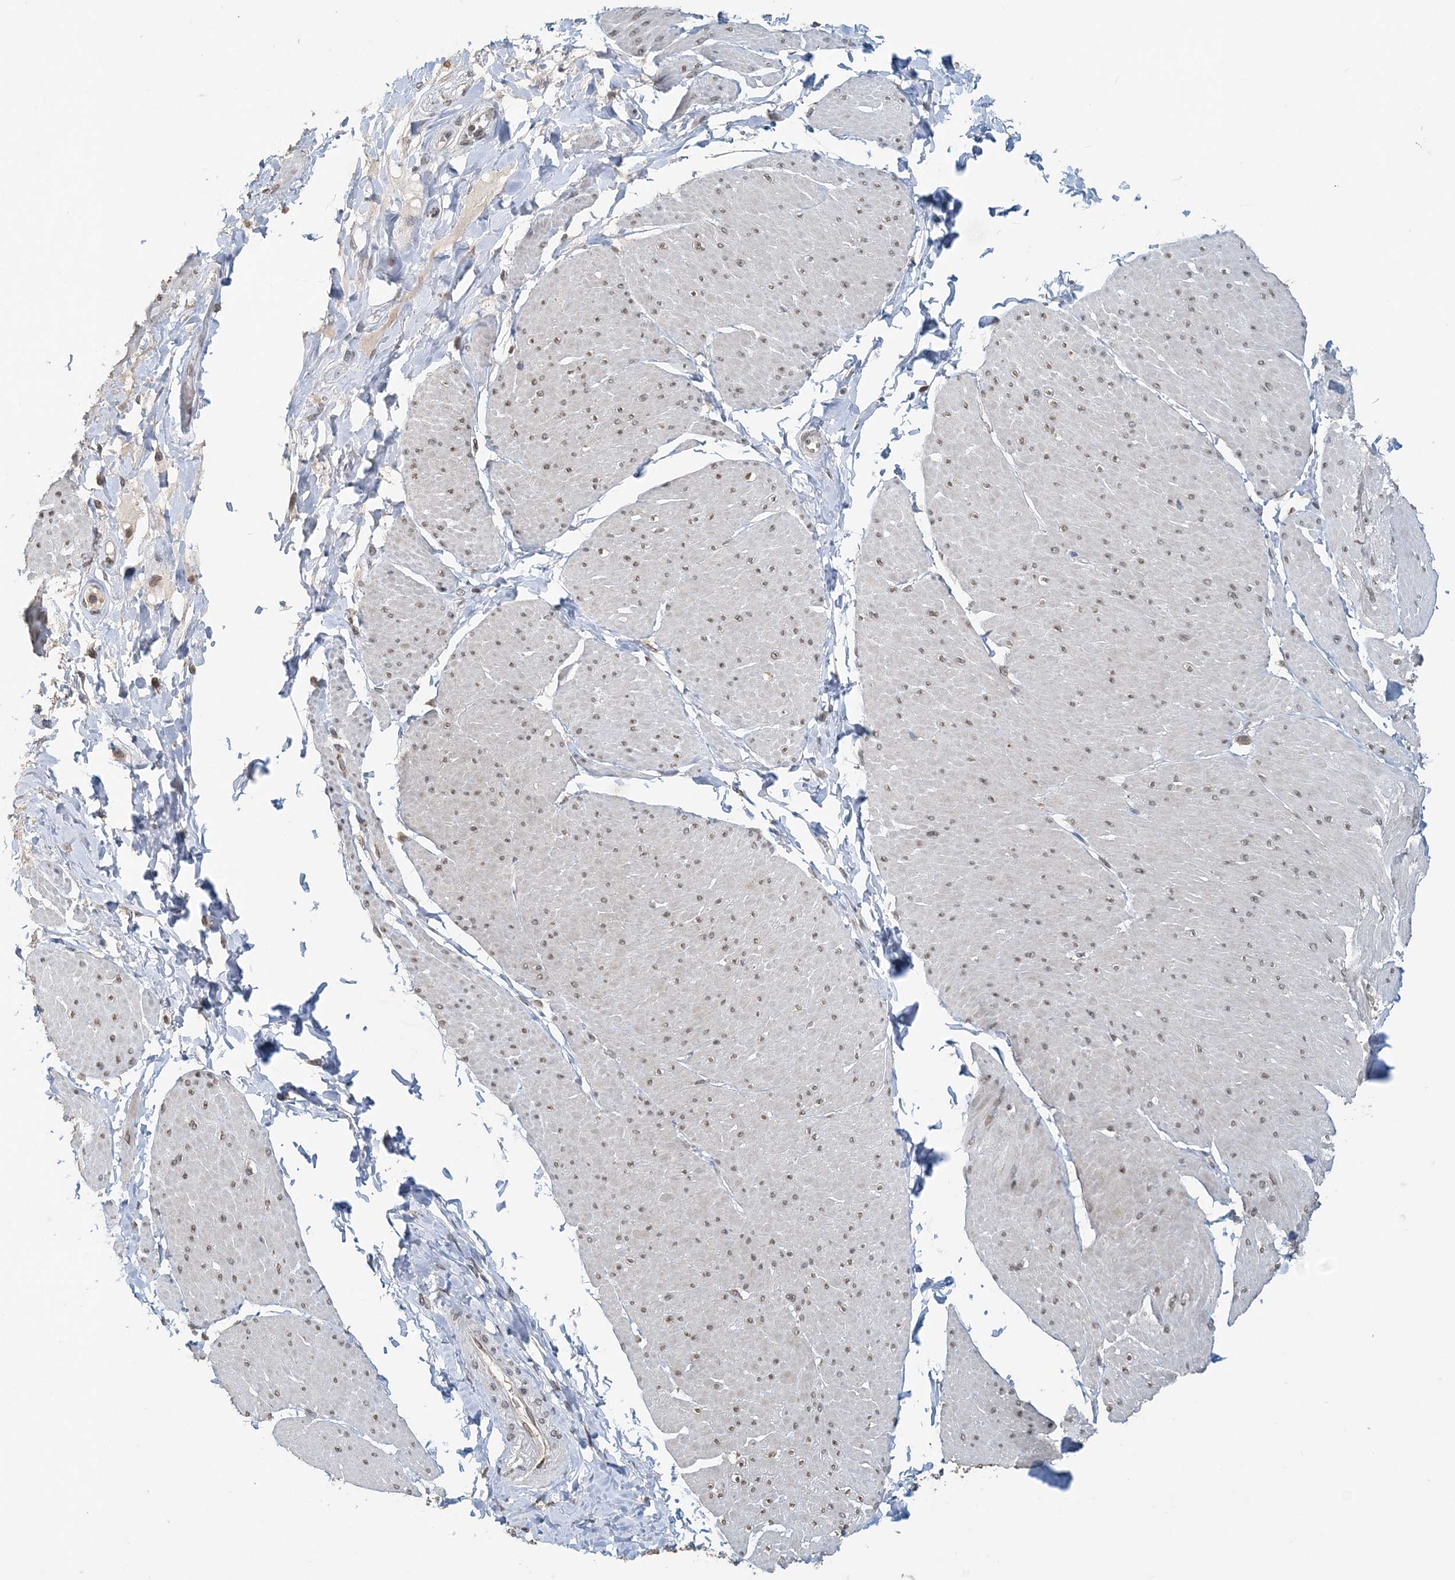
{"staining": {"intensity": "weak", "quantity": ">75%", "location": "nuclear"}, "tissue": "smooth muscle", "cell_type": "Smooth muscle cells", "image_type": "normal", "snomed": [{"axis": "morphology", "description": "Urothelial carcinoma, High grade"}, {"axis": "topography", "description": "Urinary bladder"}], "caption": "Human smooth muscle stained with a brown dye displays weak nuclear positive positivity in about >75% of smooth muscle cells.", "gene": "FAM110A", "patient": {"sex": "male", "age": 46}}